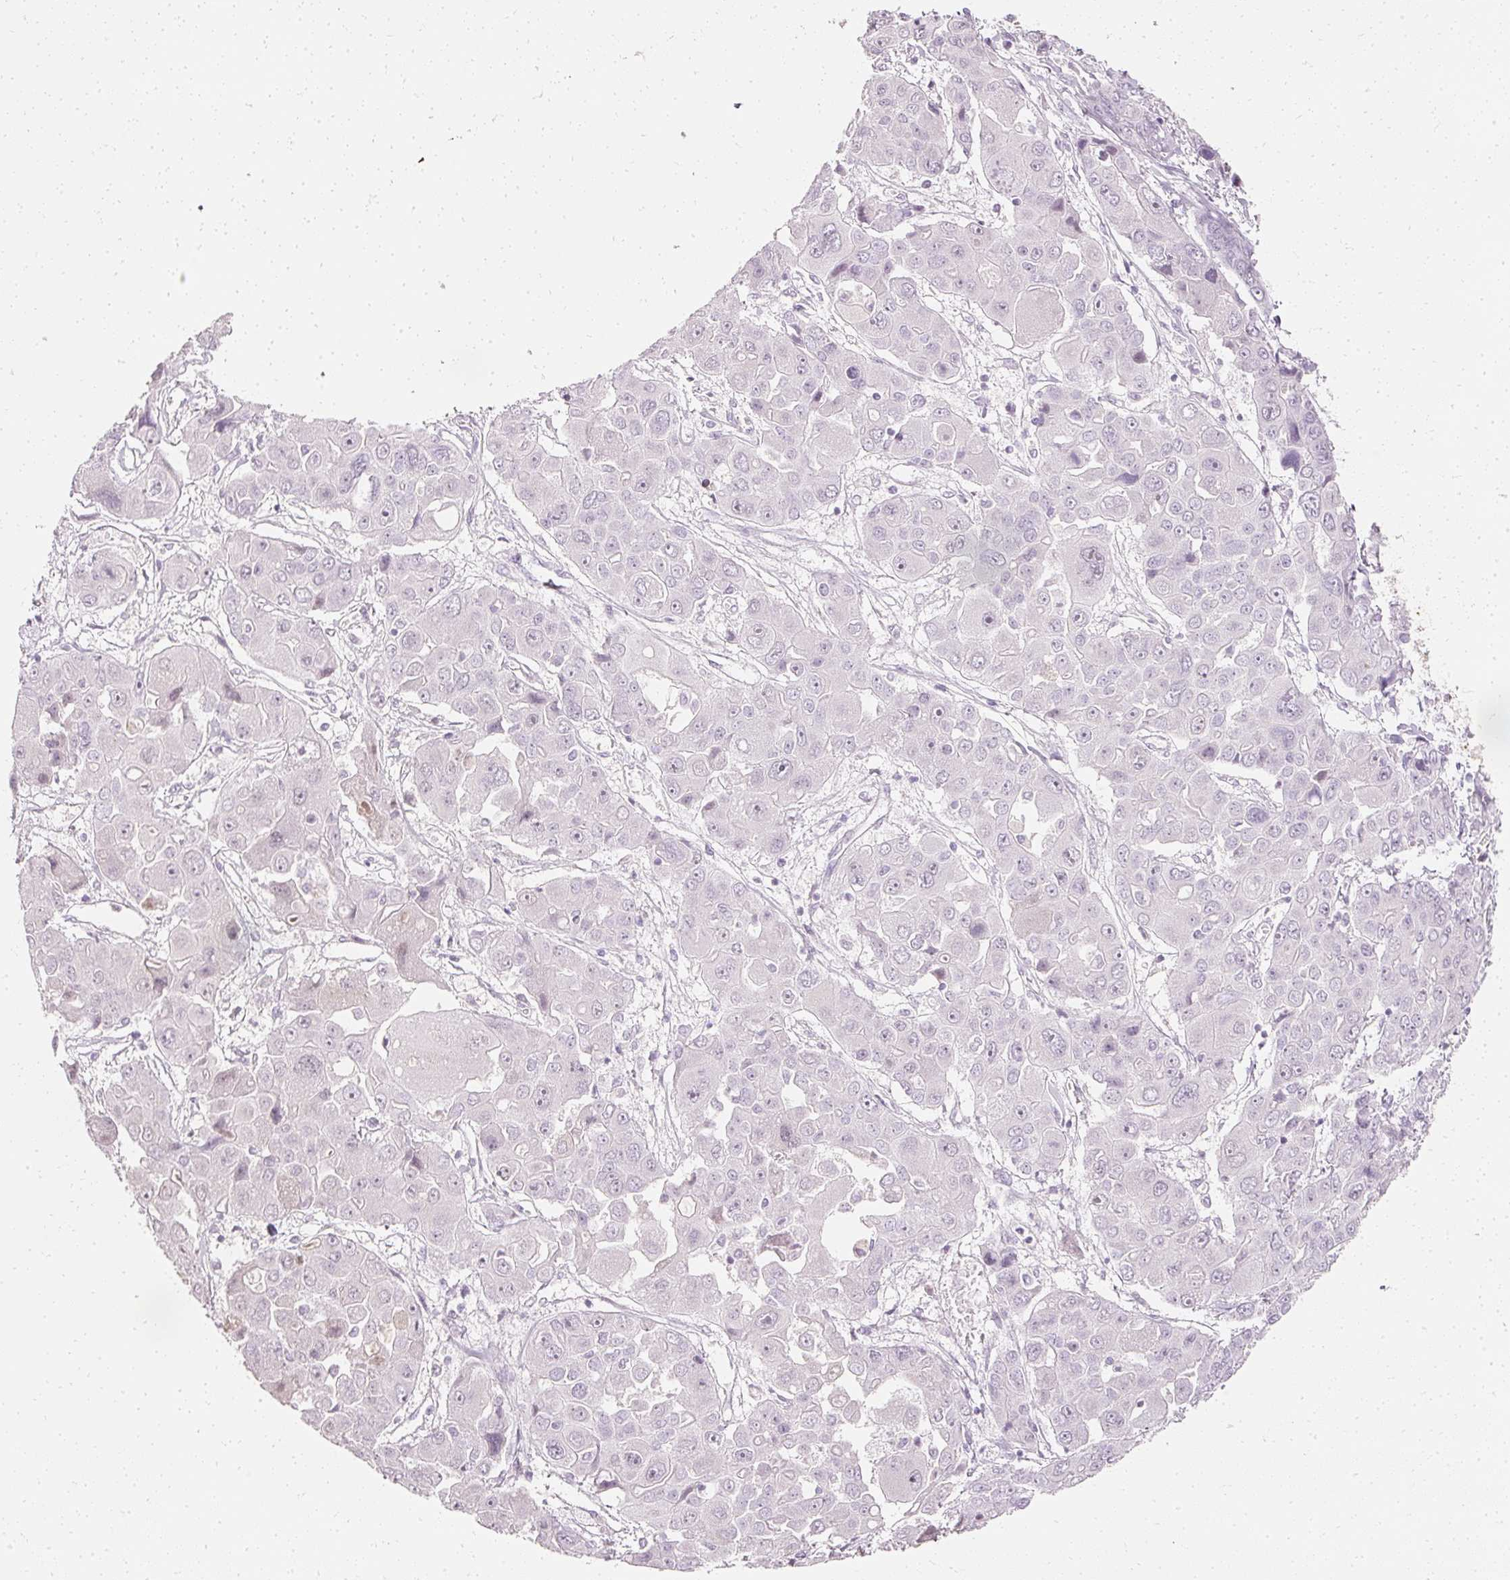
{"staining": {"intensity": "weak", "quantity": "<25%", "location": "nuclear"}, "tissue": "liver cancer", "cell_type": "Tumor cells", "image_type": "cancer", "snomed": [{"axis": "morphology", "description": "Cholangiocarcinoma"}, {"axis": "topography", "description": "Liver"}], "caption": "An image of cholangiocarcinoma (liver) stained for a protein demonstrates no brown staining in tumor cells.", "gene": "ELAVL3", "patient": {"sex": "male", "age": 67}}